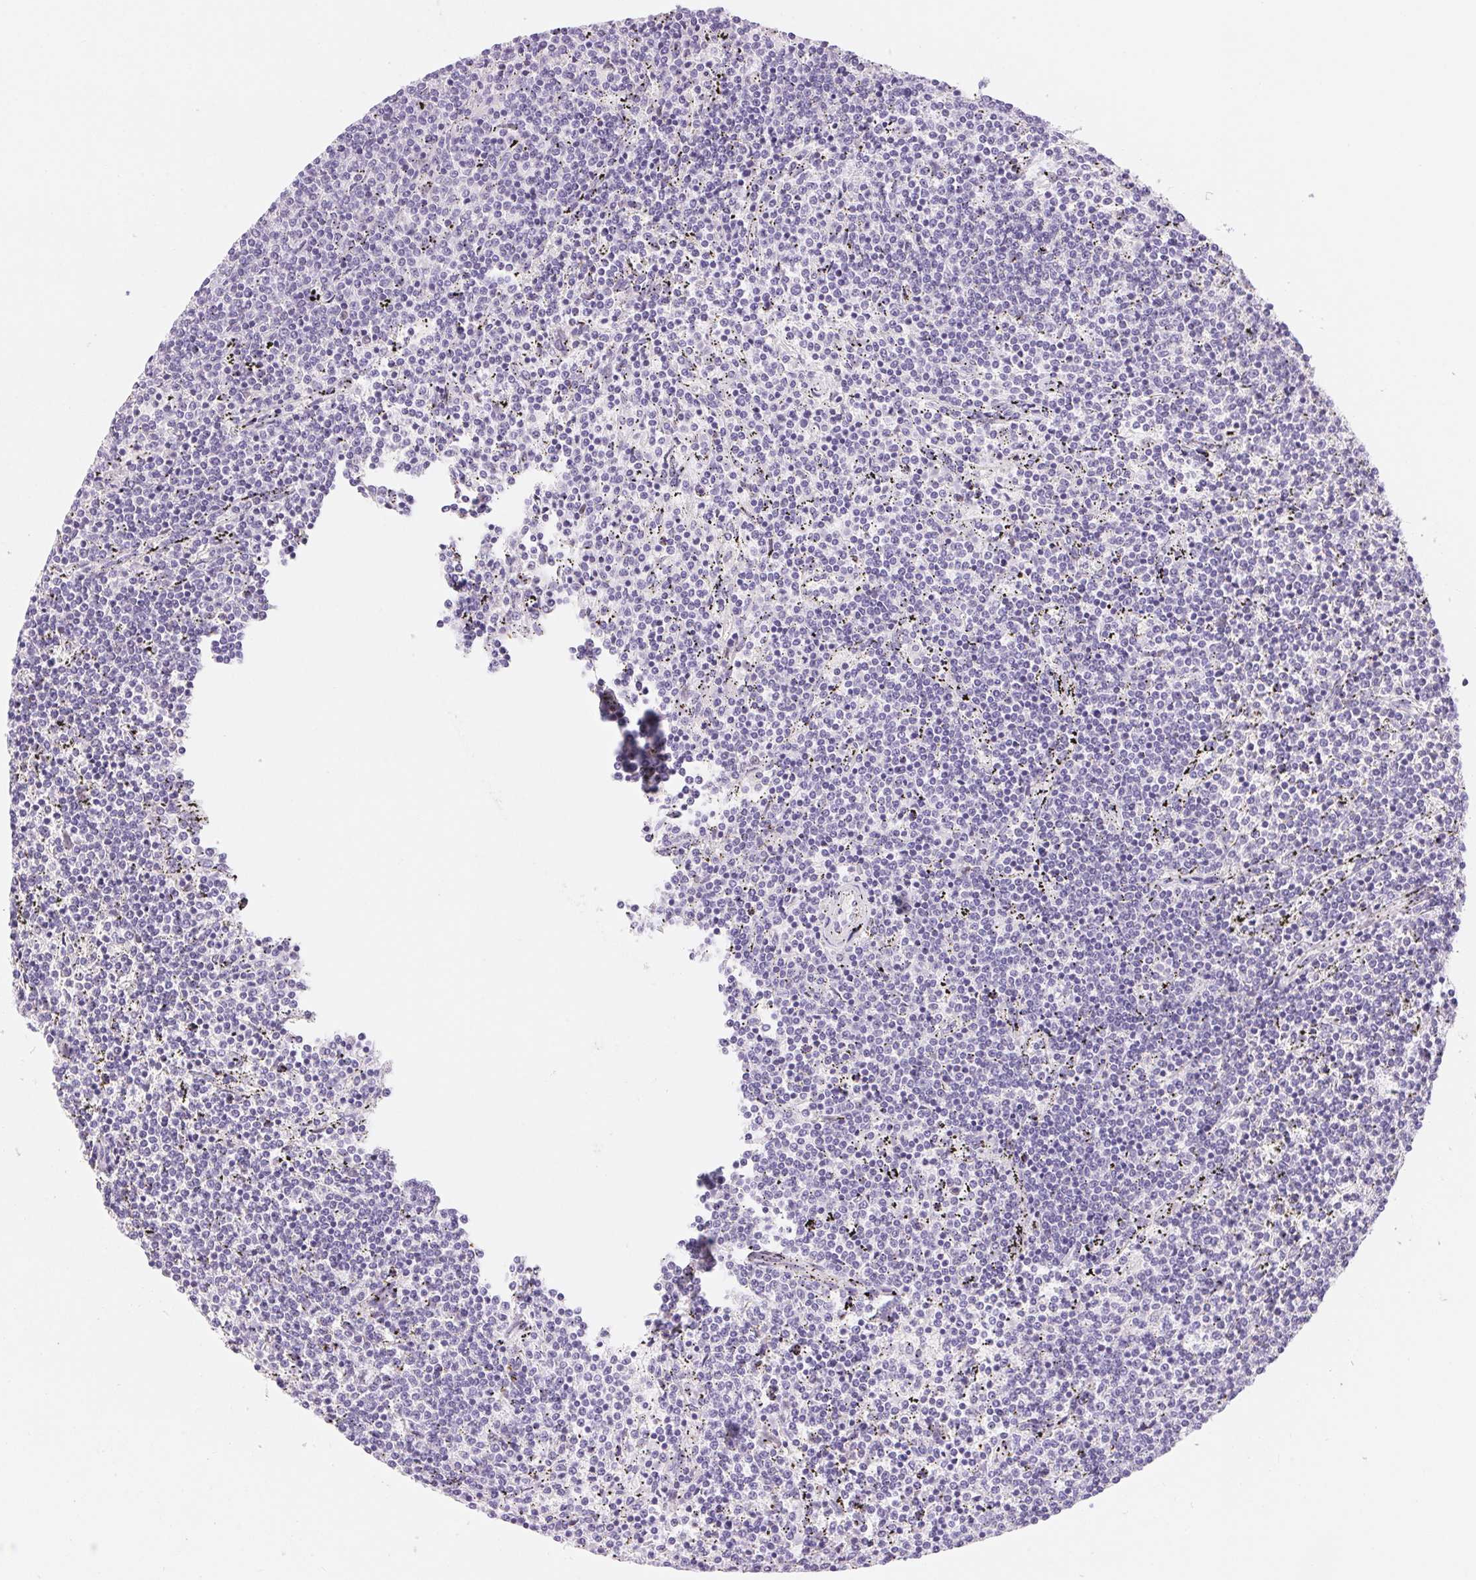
{"staining": {"intensity": "negative", "quantity": "none", "location": "none"}, "tissue": "lymphoma", "cell_type": "Tumor cells", "image_type": "cancer", "snomed": [{"axis": "morphology", "description": "Malignant lymphoma, non-Hodgkin's type, Low grade"}, {"axis": "topography", "description": "Spleen"}], "caption": "Malignant lymphoma, non-Hodgkin's type (low-grade) stained for a protein using immunohistochemistry demonstrates no expression tumor cells.", "gene": "ASGR2", "patient": {"sex": "female", "age": 50}}